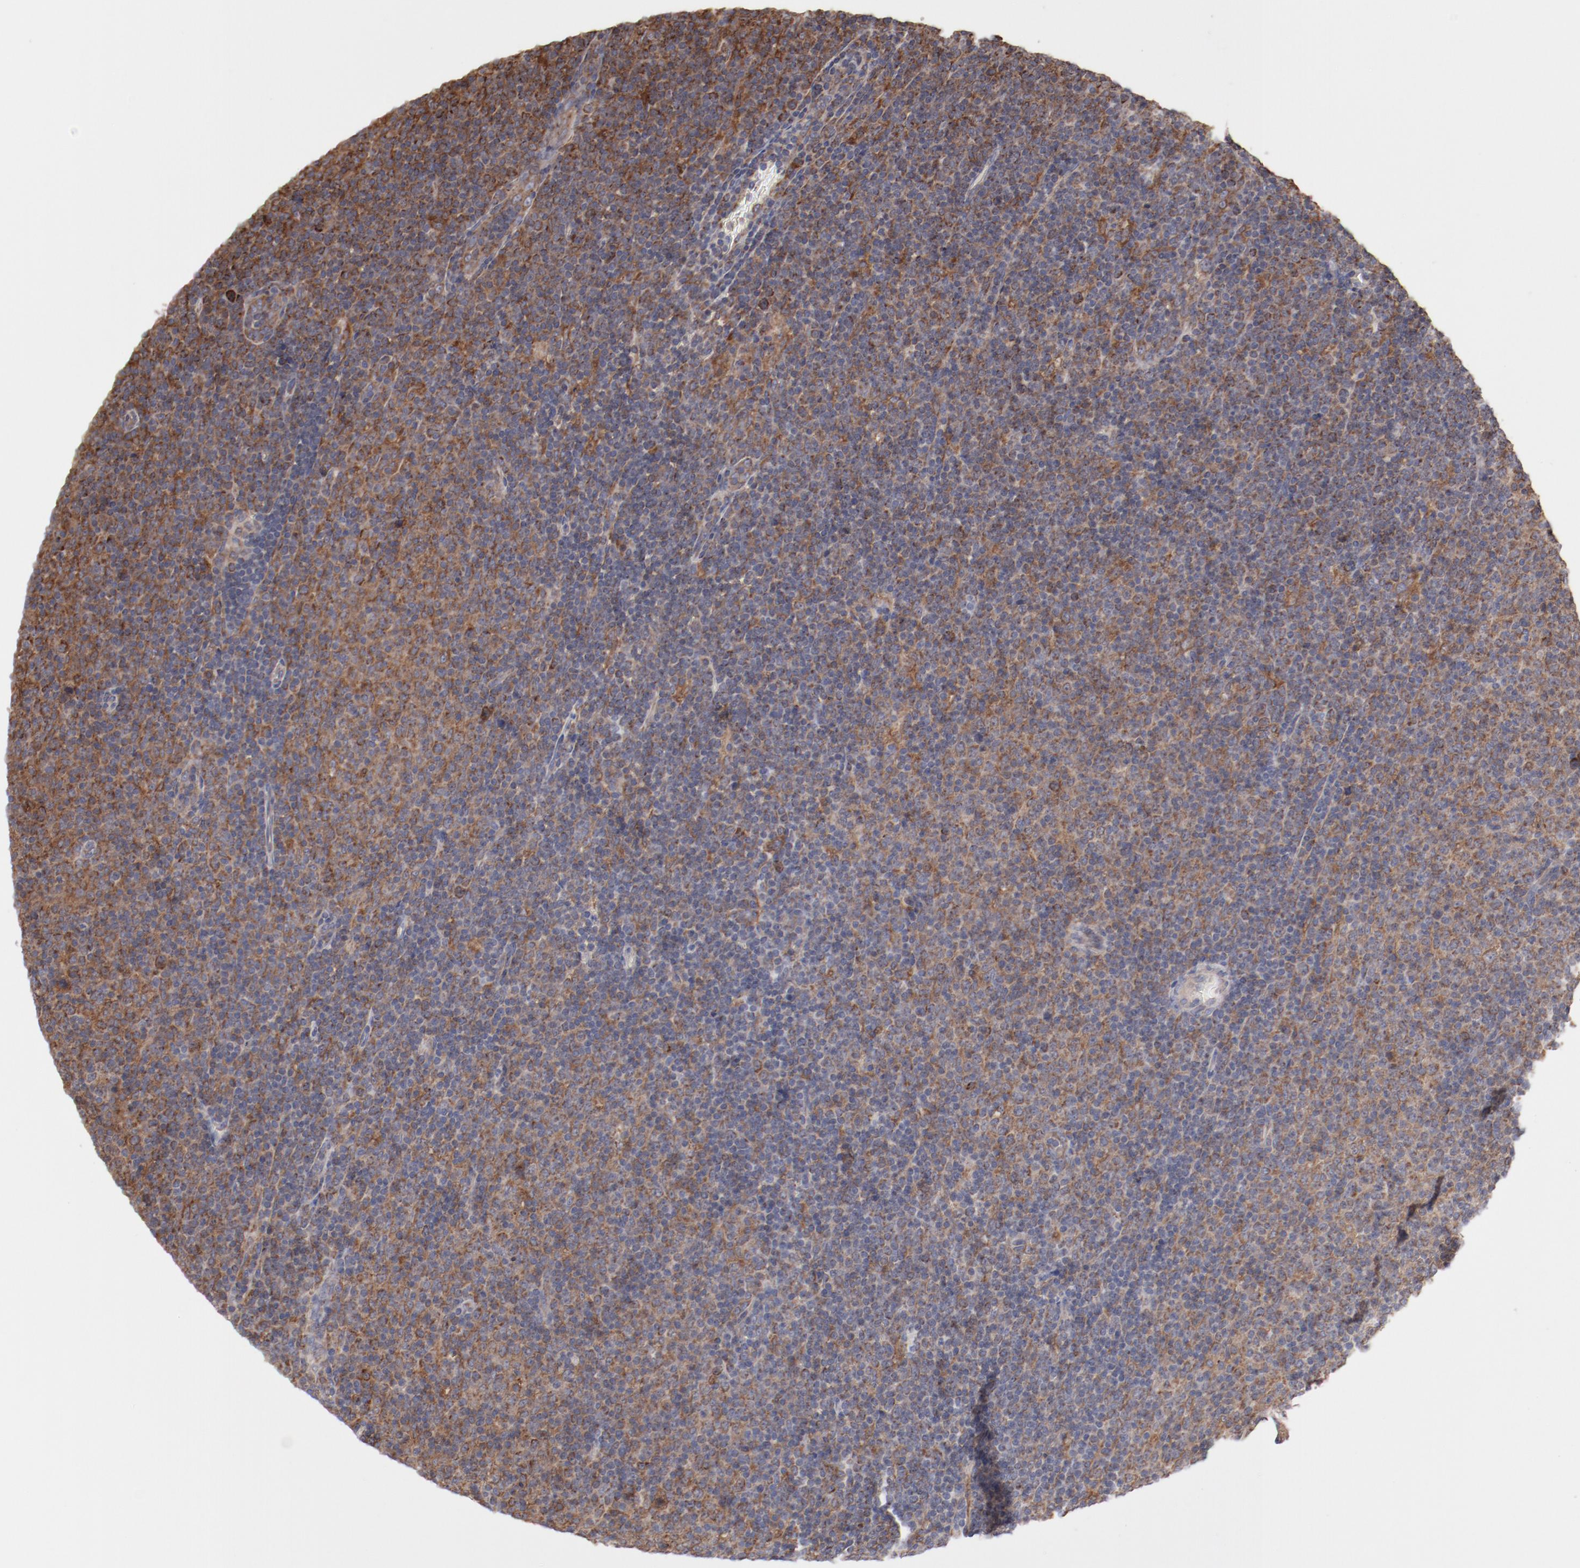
{"staining": {"intensity": "moderate", "quantity": ">75%", "location": "cytoplasmic/membranous"}, "tissue": "lymphoma", "cell_type": "Tumor cells", "image_type": "cancer", "snomed": [{"axis": "morphology", "description": "Malignant lymphoma, non-Hodgkin's type, Low grade"}, {"axis": "topography", "description": "Lymph node"}], "caption": "Malignant lymphoma, non-Hodgkin's type (low-grade) stained with a brown dye shows moderate cytoplasmic/membranous positive expression in approximately >75% of tumor cells.", "gene": "PPFIBP2", "patient": {"sex": "male", "age": 70}}